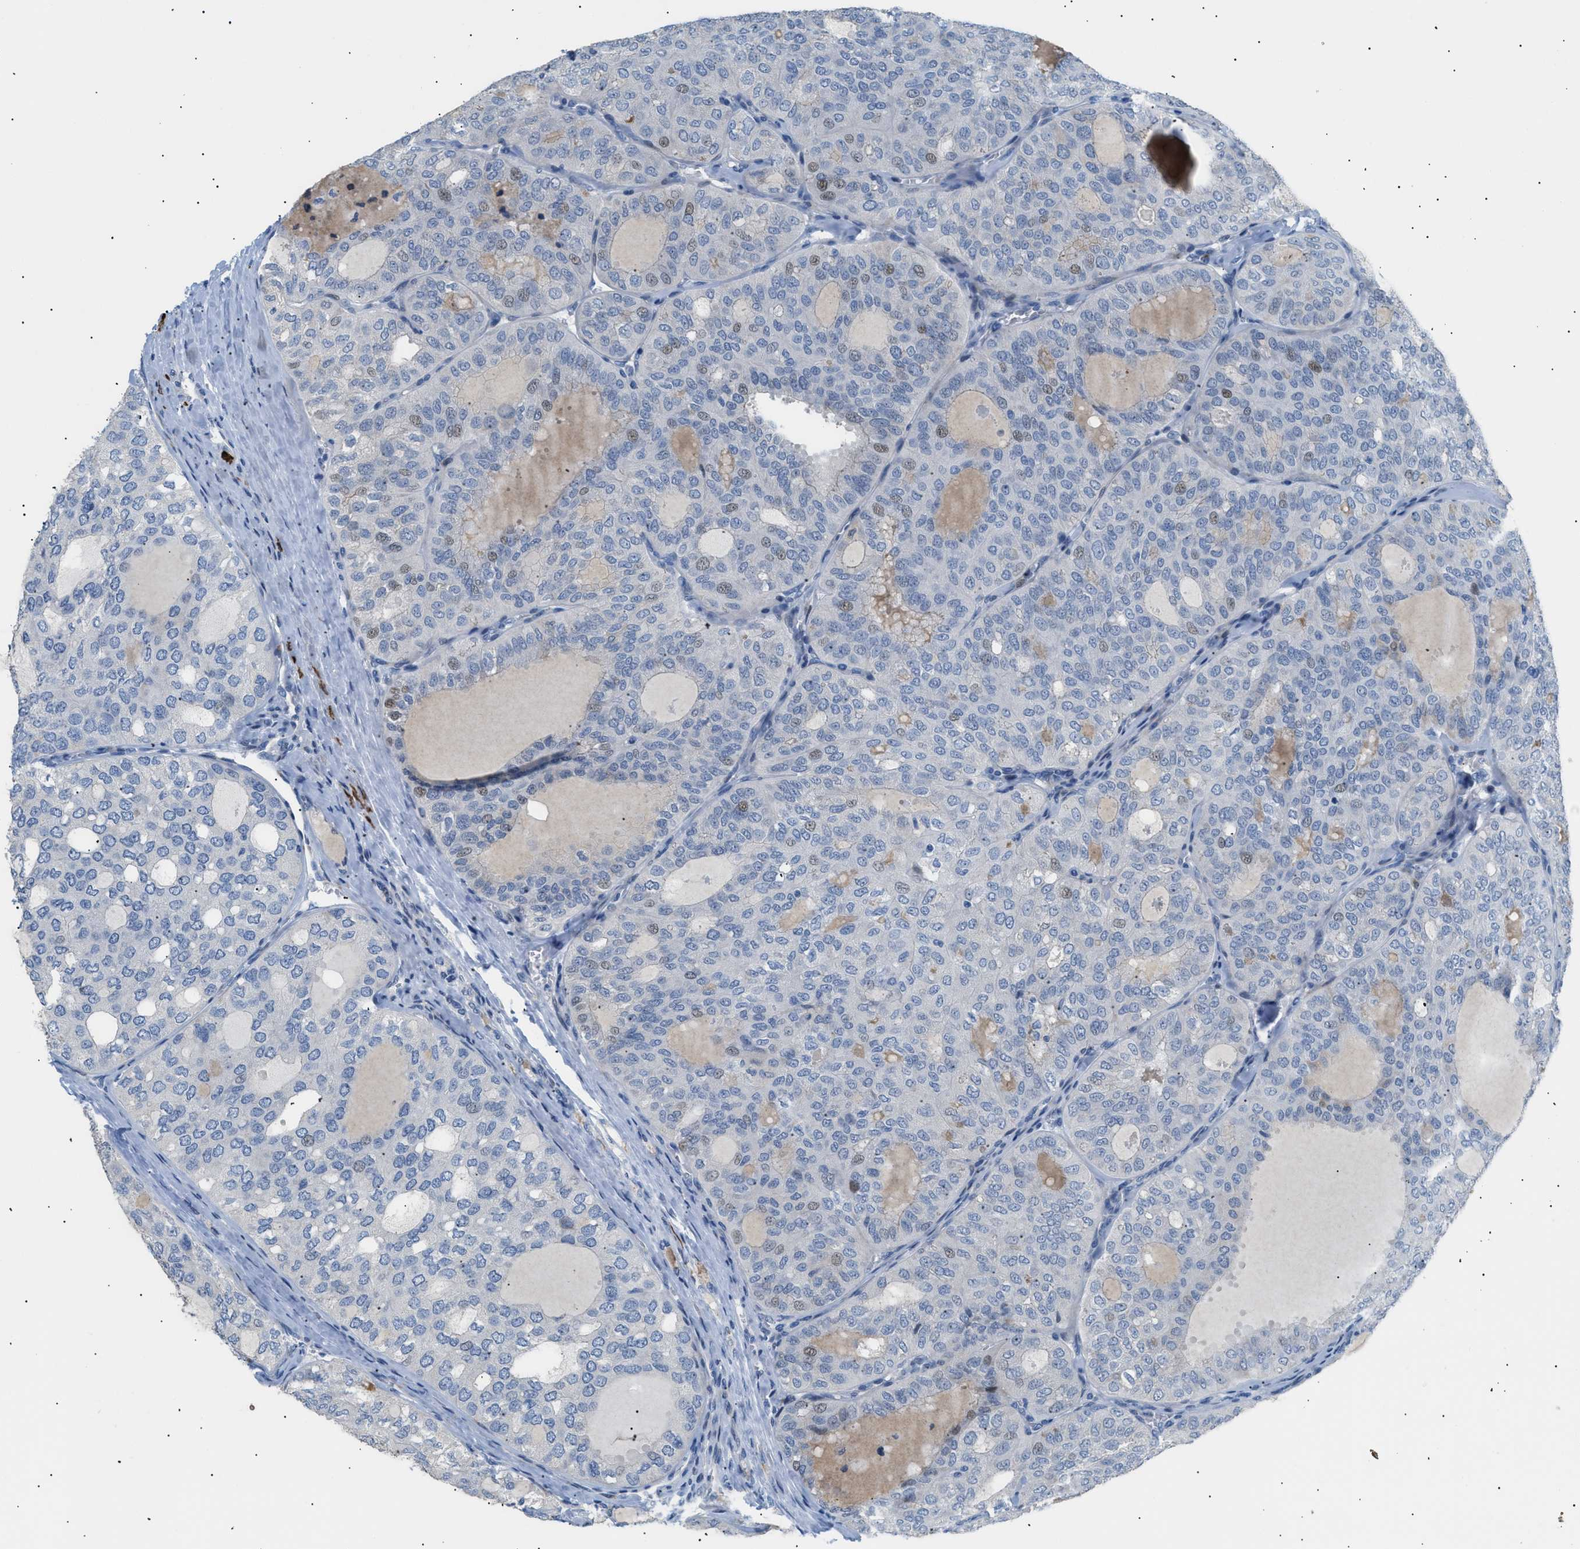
{"staining": {"intensity": "weak", "quantity": "<25%", "location": "nuclear"}, "tissue": "thyroid cancer", "cell_type": "Tumor cells", "image_type": "cancer", "snomed": [{"axis": "morphology", "description": "Follicular adenoma carcinoma, NOS"}, {"axis": "topography", "description": "Thyroid gland"}], "caption": "Thyroid cancer was stained to show a protein in brown. There is no significant staining in tumor cells. Nuclei are stained in blue.", "gene": "ICA1", "patient": {"sex": "male", "age": 75}}